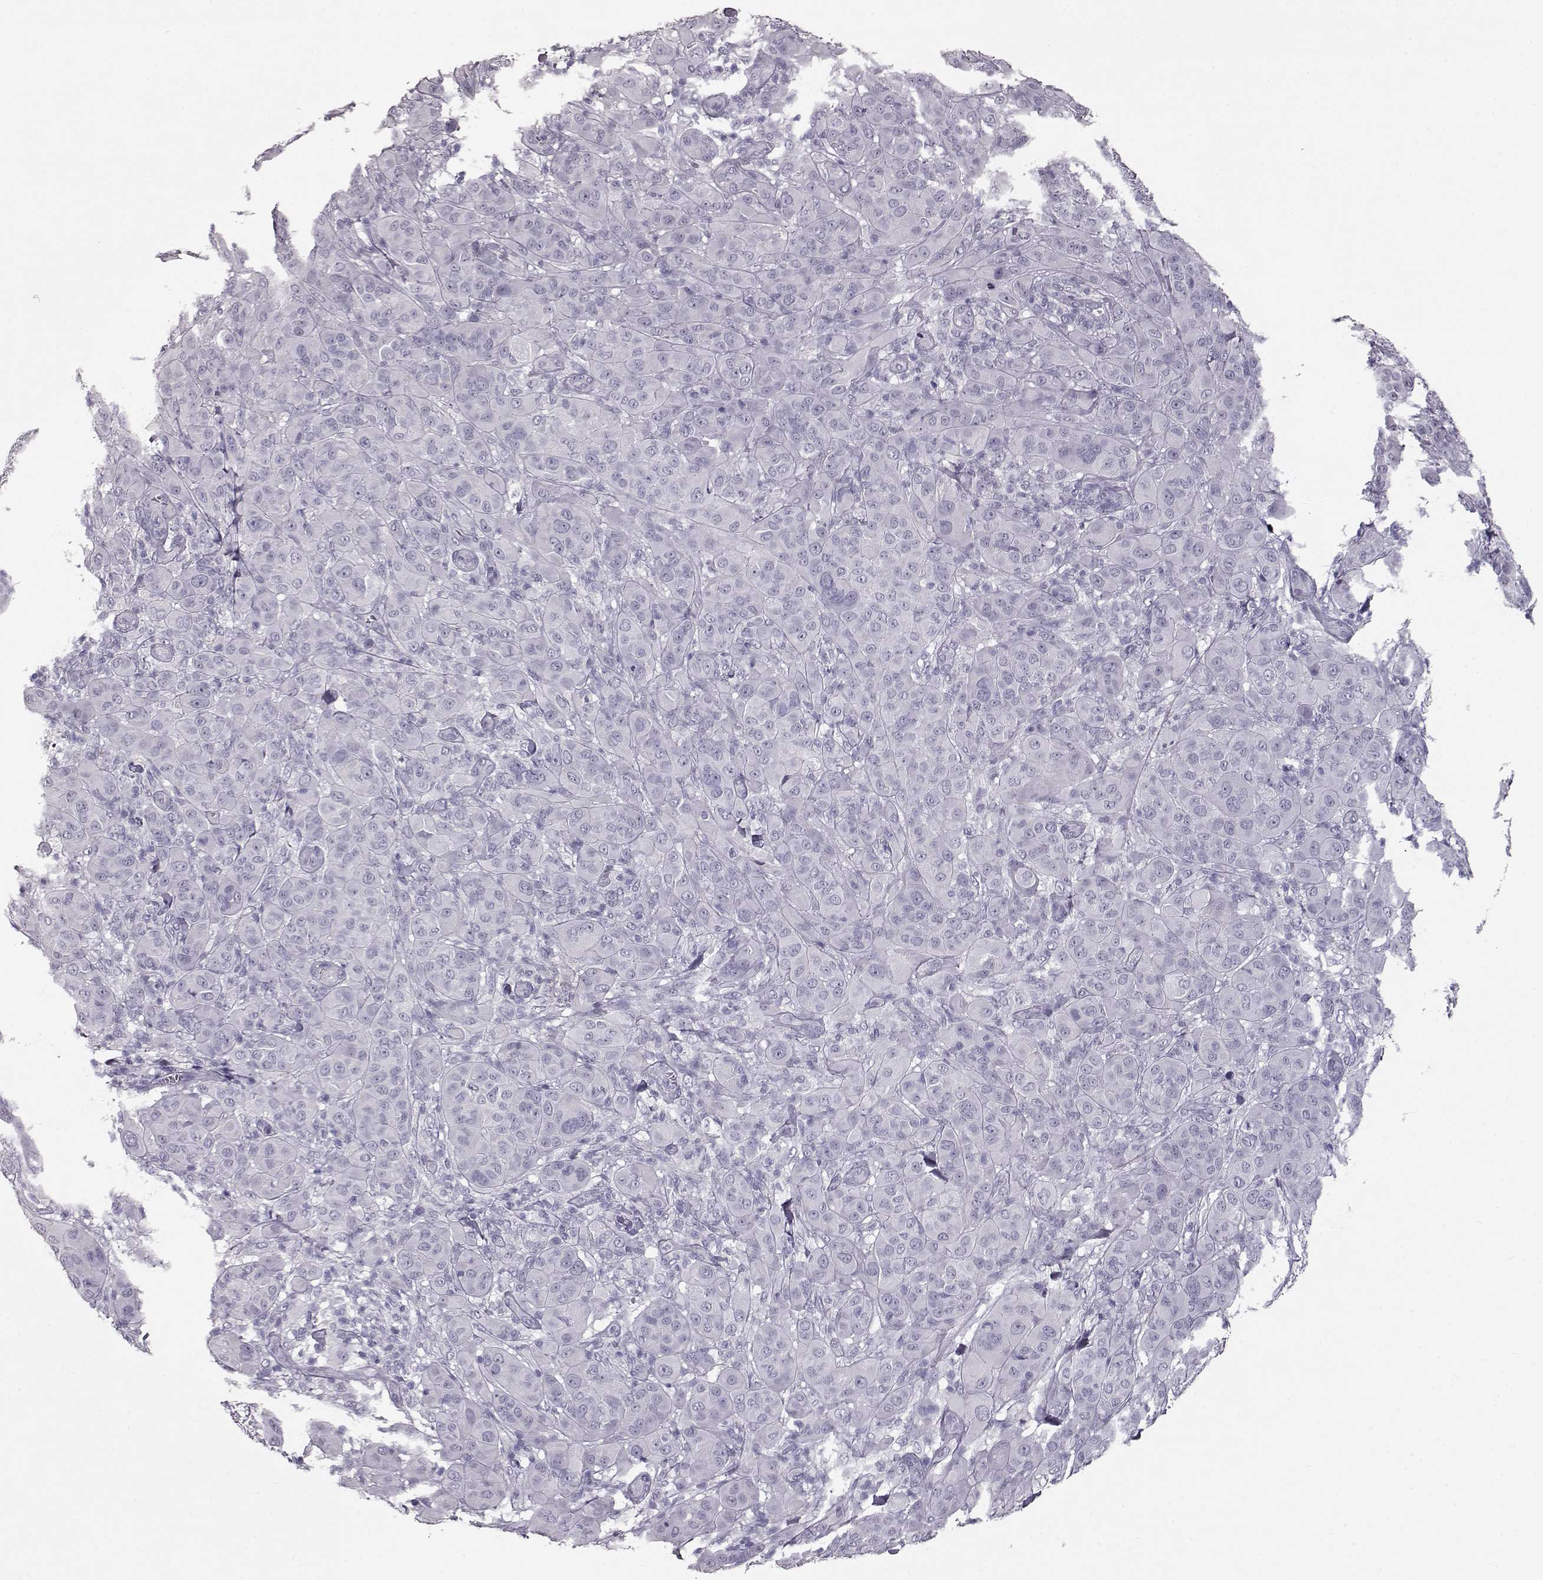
{"staining": {"intensity": "negative", "quantity": "none", "location": "none"}, "tissue": "melanoma", "cell_type": "Tumor cells", "image_type": "cancer", "snomed": [{"axis": "morphology", "description": "Malignant melanoma, NOS"}, {"axis": "topography", "description": "Skin"}], "caption": "High magnification brightfield microscopy of malignant melanoma stained with DAB (brown) and counterstained with hematoxylin (blue): tumor cells show no significant expression.", "gene": "CCL19", "patient": {"sex": "female", "age": 87}}